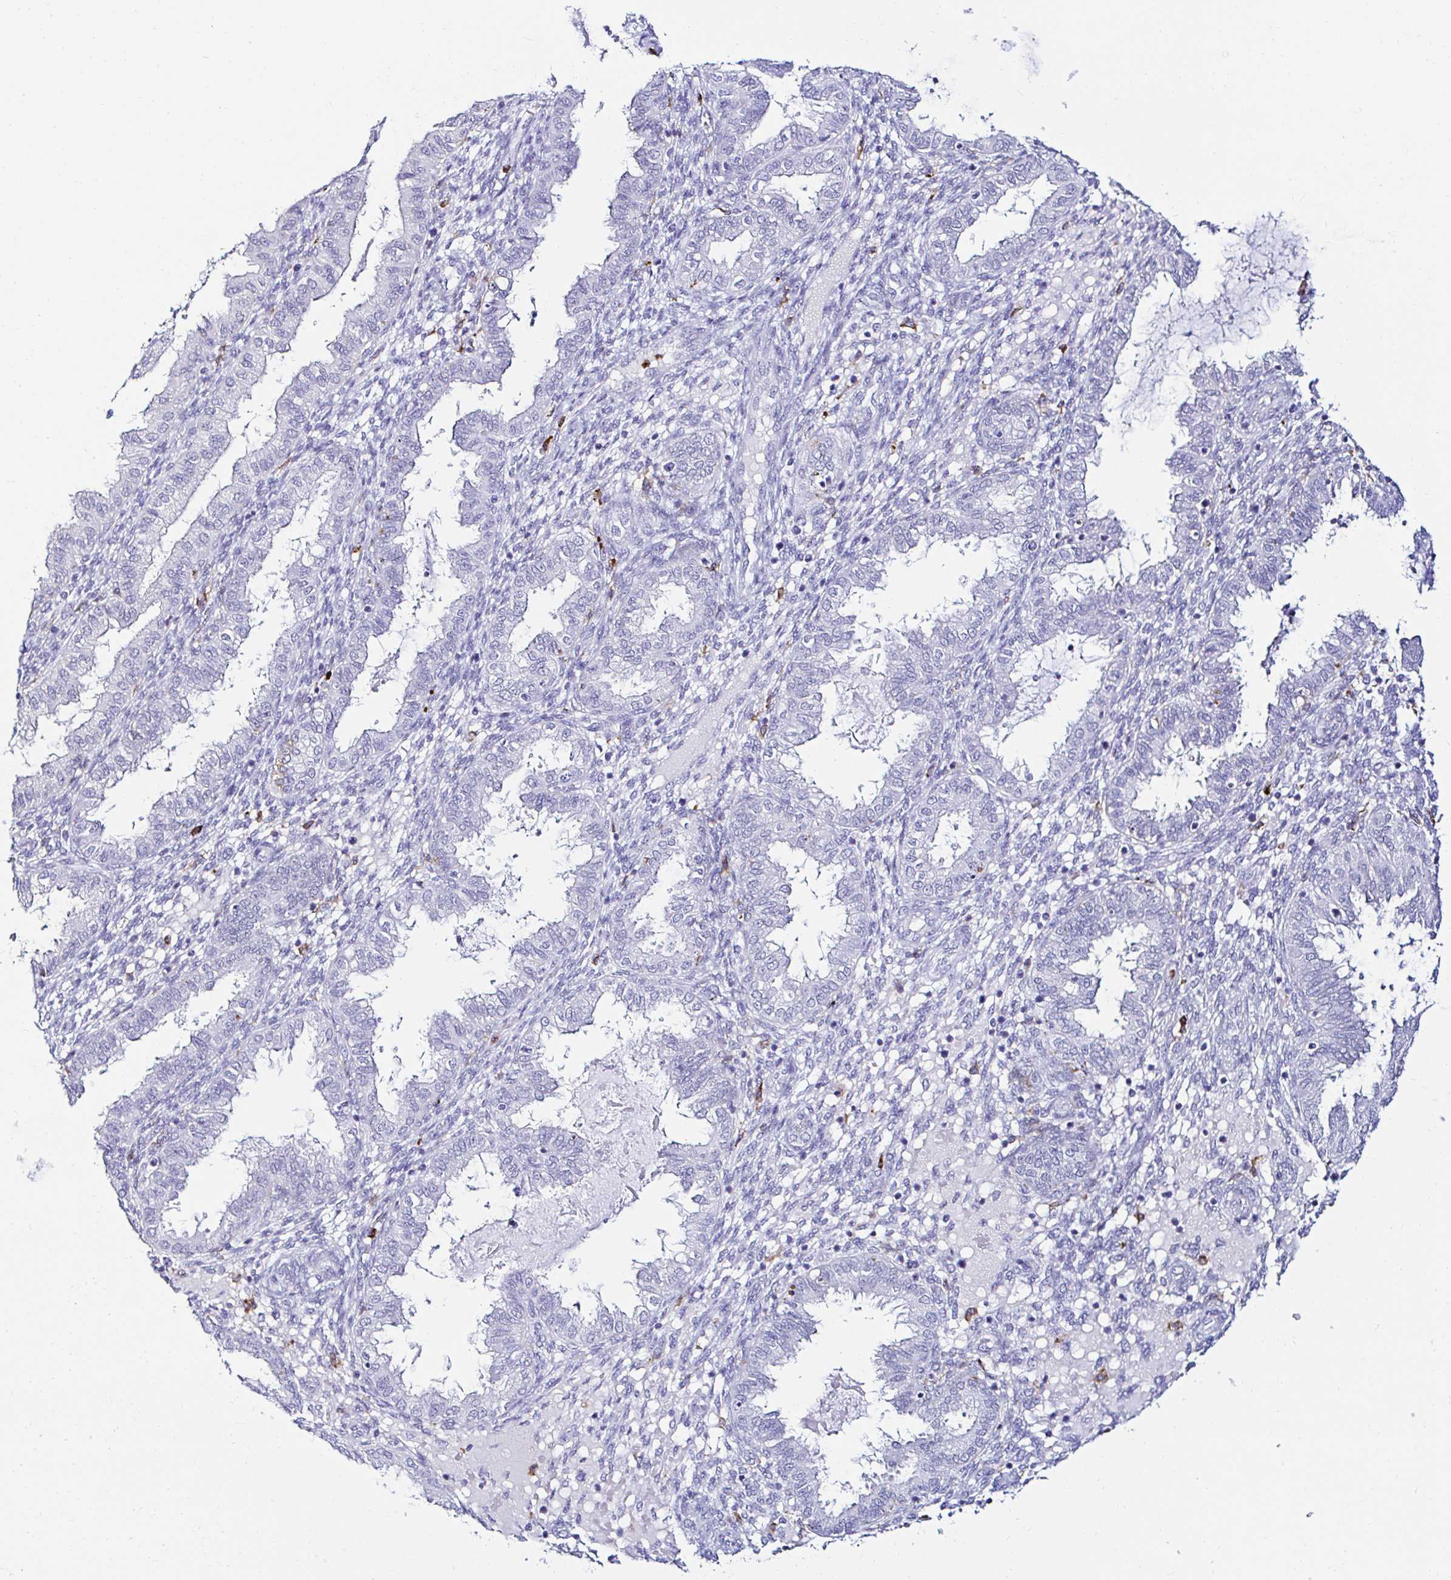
{"staining": {"intensity": "negative", "quantity": "none", "location": "none"}, "tissue": "endometrium", "cell_type": "Cells in endometrial stroma", "image_type": "normal", "snomed": [{"axis": "morphology", "description": "Normal tissue, NOS"}, {"axis": "topography", "description": "Endometrium"}], "caption": "The micrograph demonstrates no significant expression in cells in endometrial stroma of endometrium. The staining was performed using DAB to visualize the protein expression in brown, while the nuclei were stained in blue with hematoxylin (Magnification: 20x).", "gene": "CYBB", "patient": {"sex": "female", "age": 33}}